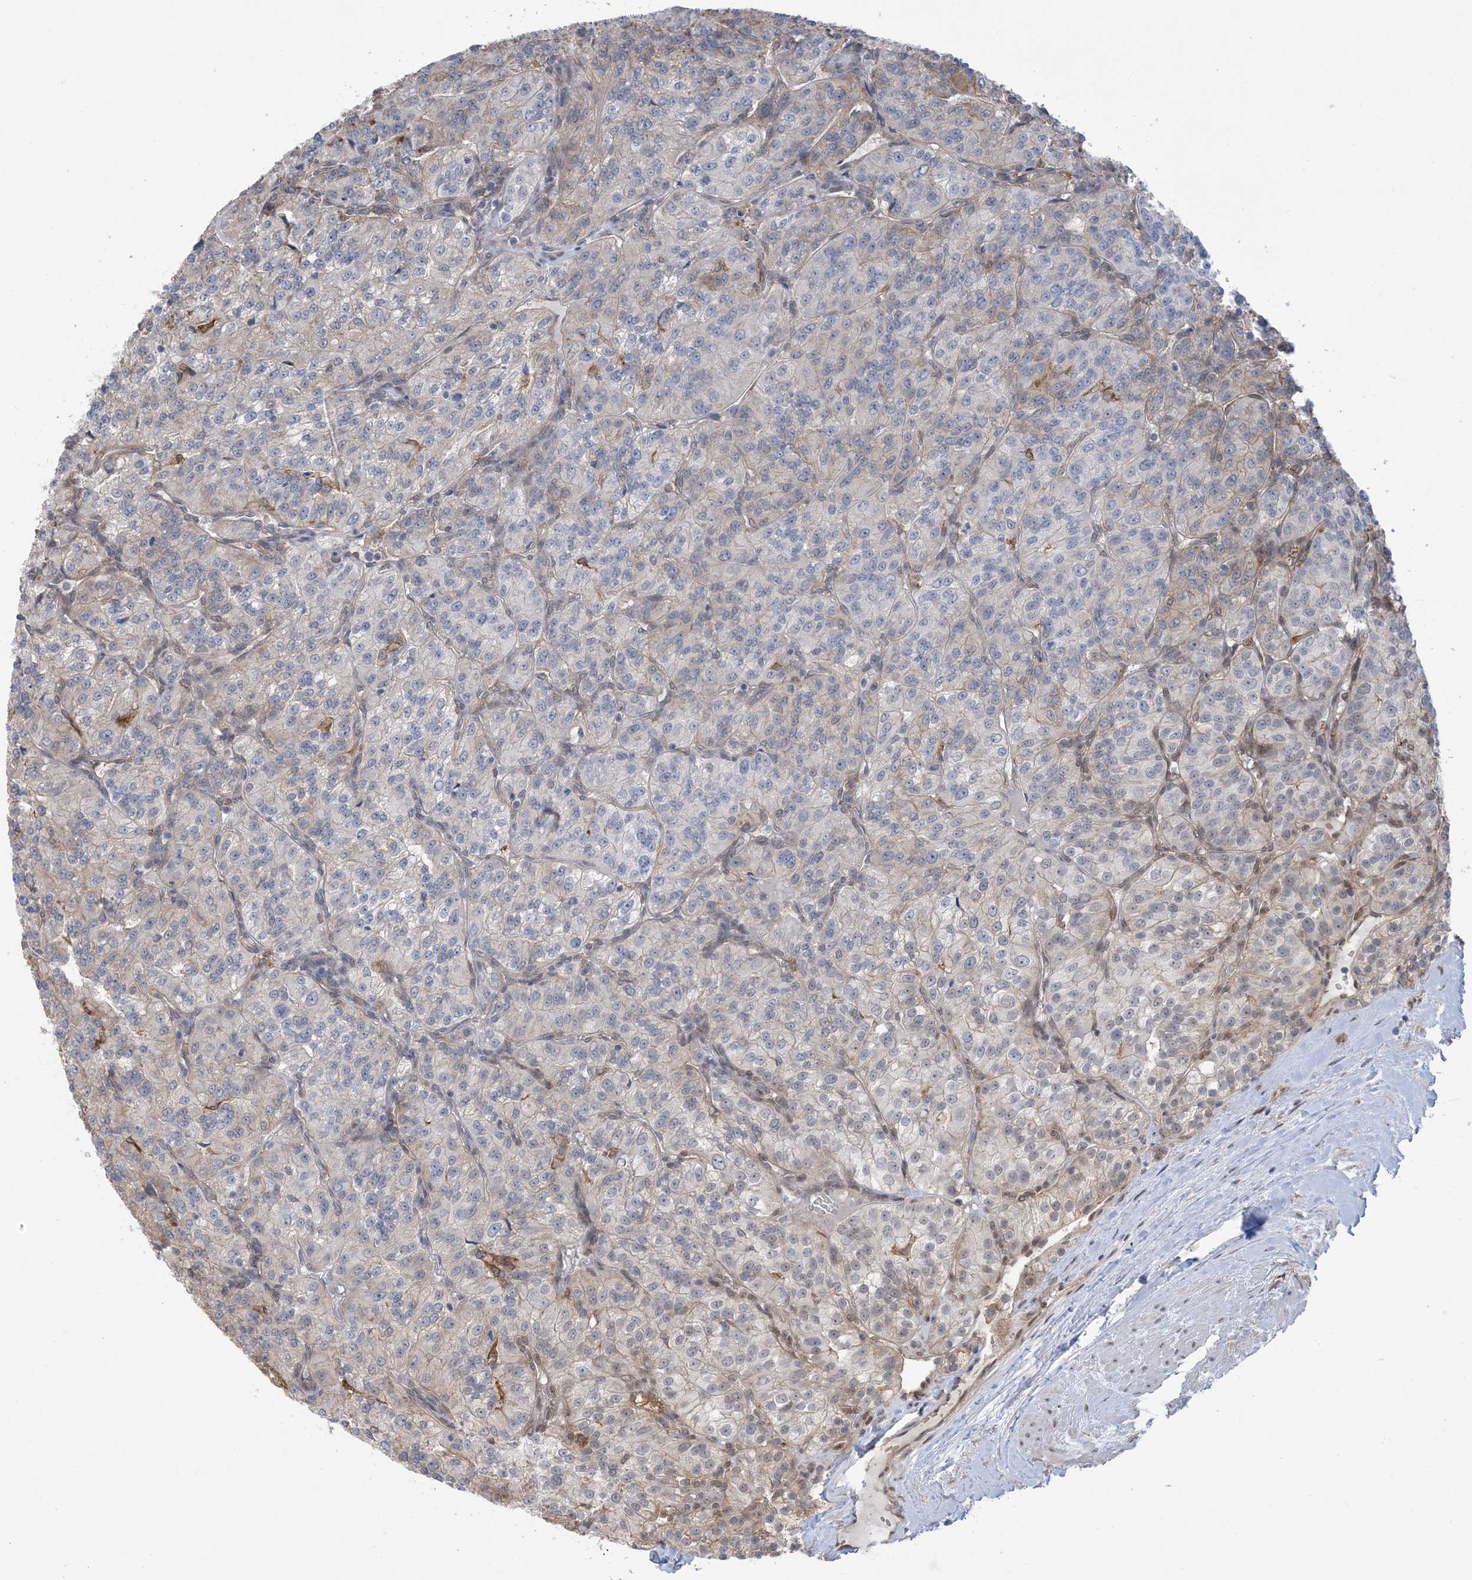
{"staining": {"intensity": "negative", "quantity": "none", "location": "none"}, "tissue": "renal cancer", "cell_type": "Tumor cells", "image_type": "cancer", "snomed": [{"axis": "morphology", "description": "Adenocarcinoma, NOS"}, {"axis": "topography", "description": "Kidney"}], "caption": "The photomicrograph shows no significant expression in tumor cells of renal adenocarcinoma.", "gene": "ZNF8", "patient": {"sex": "female", "age": 63}}